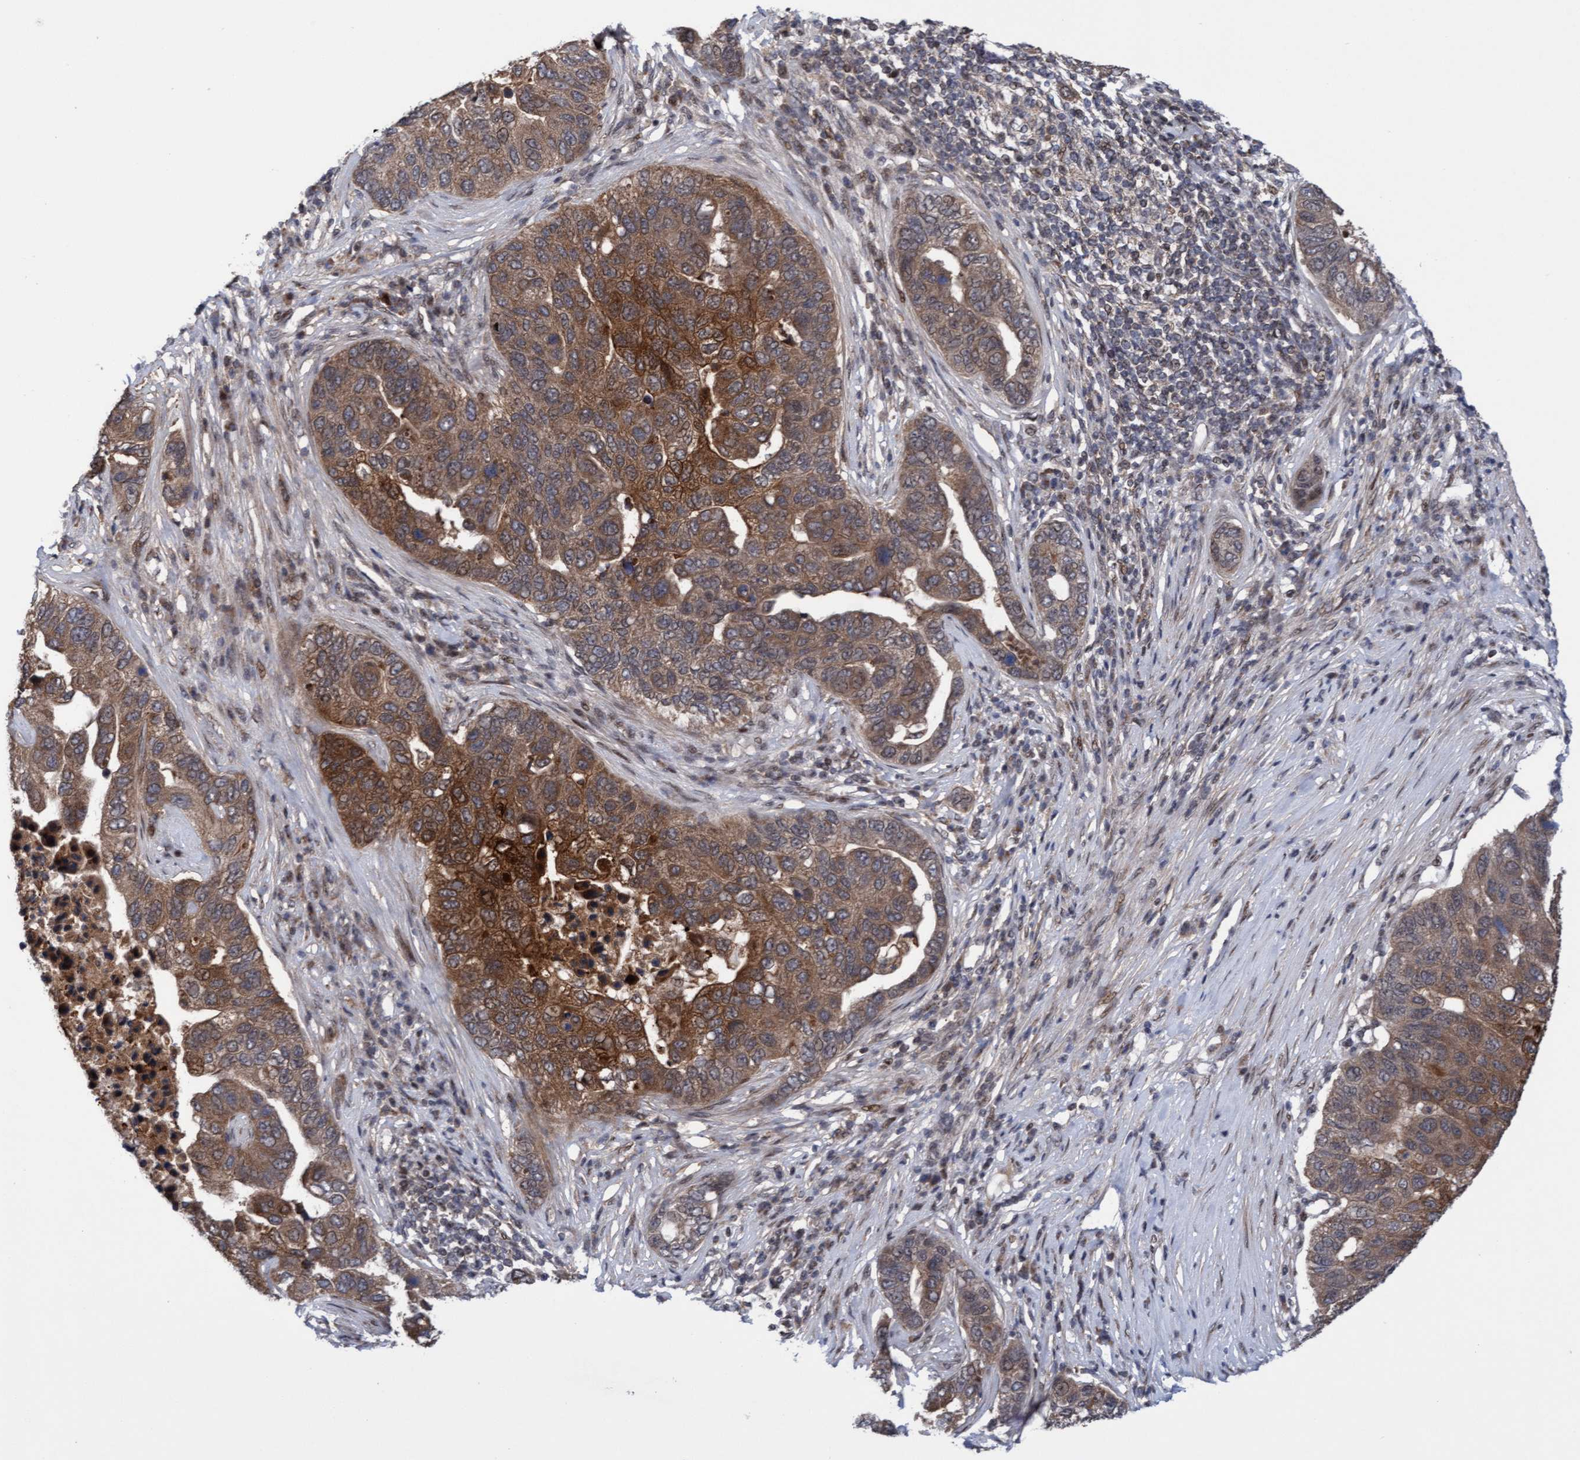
{"staining": {"intensity": "moderate", "quantity": ">75%", "location": "cytoplasmic/membranous"}, "tissue": "pancreatic cancer", "cell_type": "Tumor cells", "image_type": "cancer", "snomed": [{"axis": "morphology", "description": "Adenocarcinoma, NOS"}, {"axis": "topography", "description": "Pancreas"}], "caption": "Brown immunohistochemical staining in human pancreatic adenocarcinoma reveals moderate cytoplasmic/membranous positivity in about >75% of tumor cells.", "gene": "ITFG1", "patient": {"sex": "female", "age": 61}}